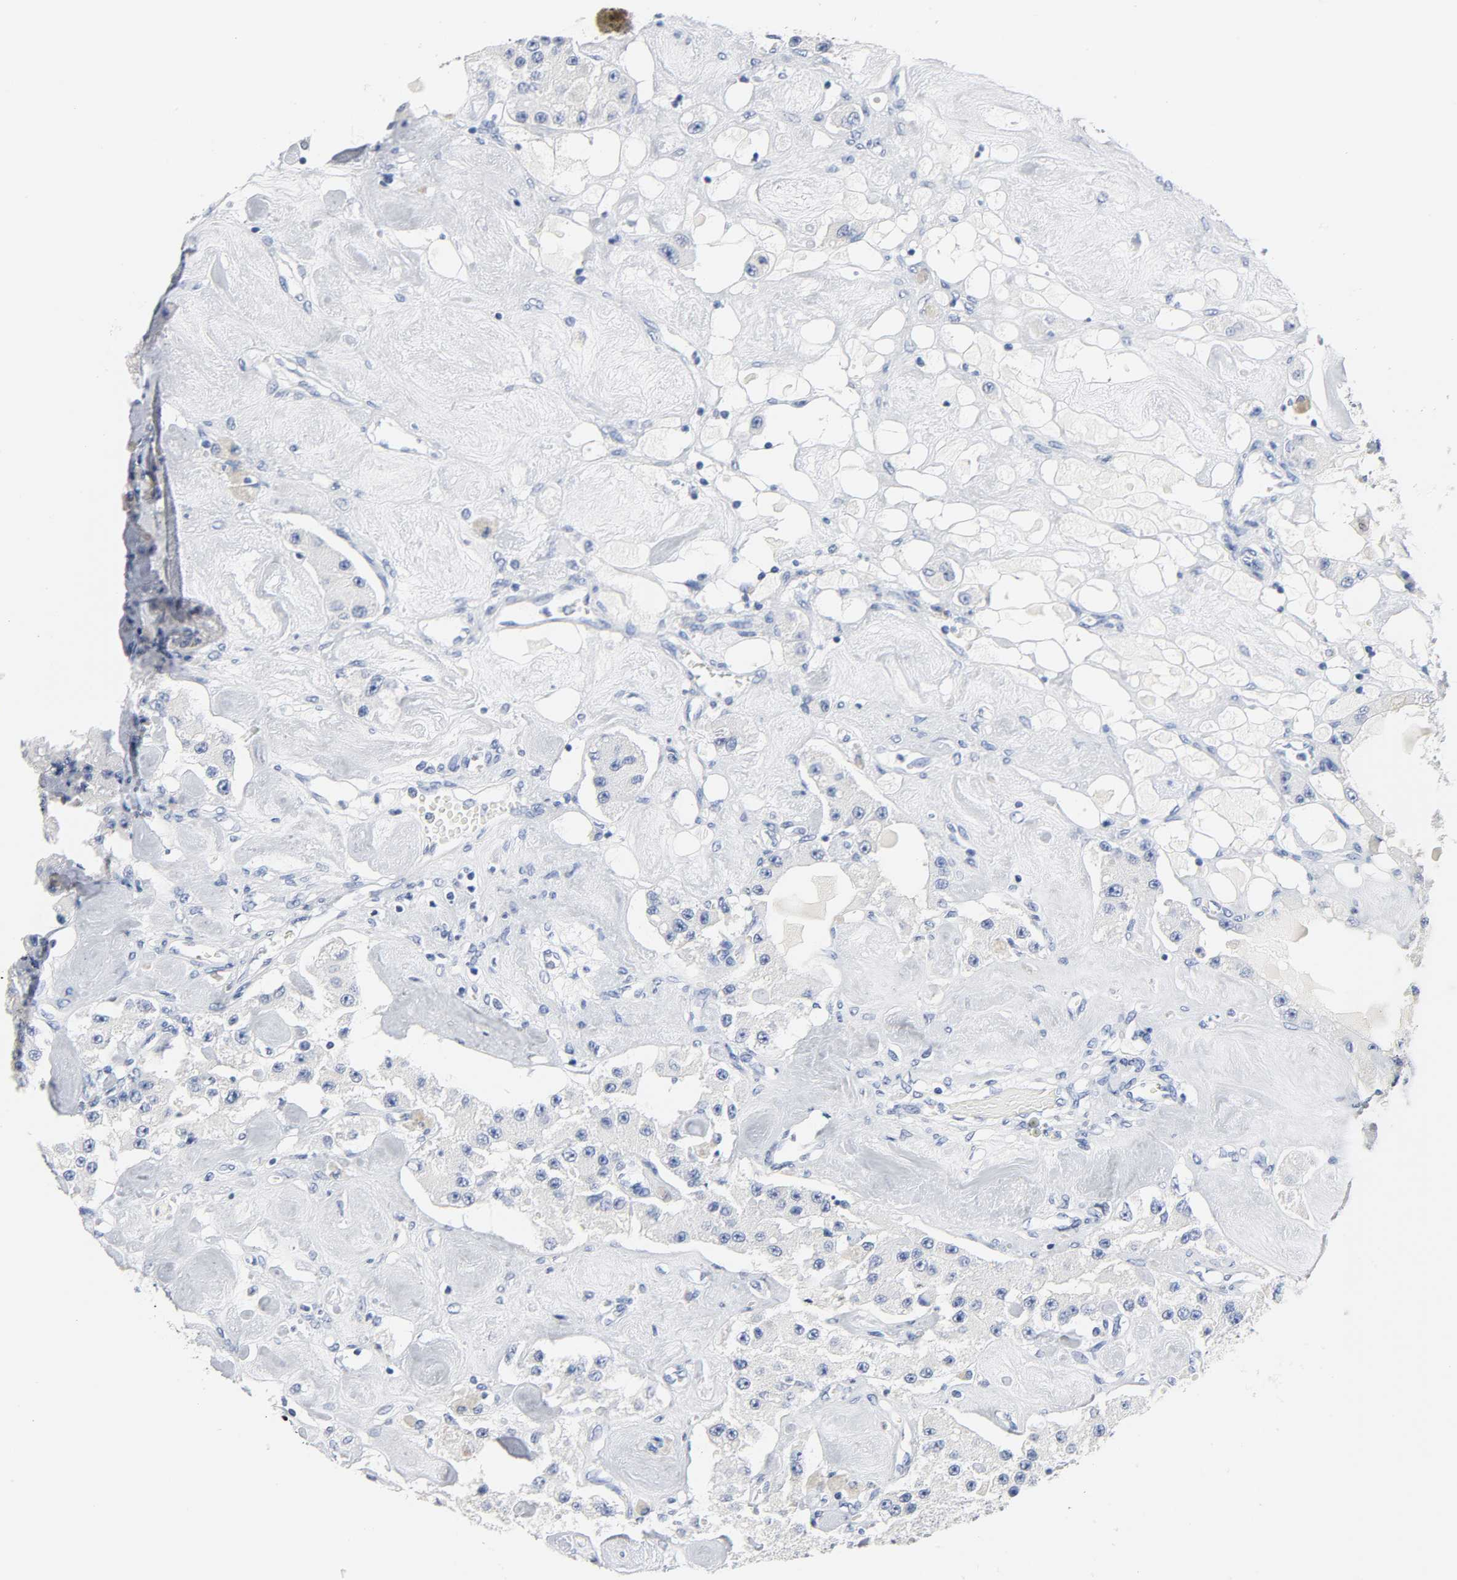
{"staining": {"intensity": "negative", "quantity": "none", "location": "none"}, "tissue": "carcinoid", "cell_type": "Tumor cells", "image_type": "cancer", "snomed": [{"axis": "morphology", "description": "Carcinoid, malignant, NOS"}, {"axis": "topography", "description": "Pancreas"}], "caption": "A histopathology image of carcinoid stained for a protein demonstrates no brown staining in tumor cells. The staining was performed using DAB (3,3'-diaminobenzidine) to visualize the protein expression in brown, while the nuclei were stained in blue with hematoxylin (Magnification: 20x).", "gene": "ACP3", "patient": {"sex": "male", "age": 41}}